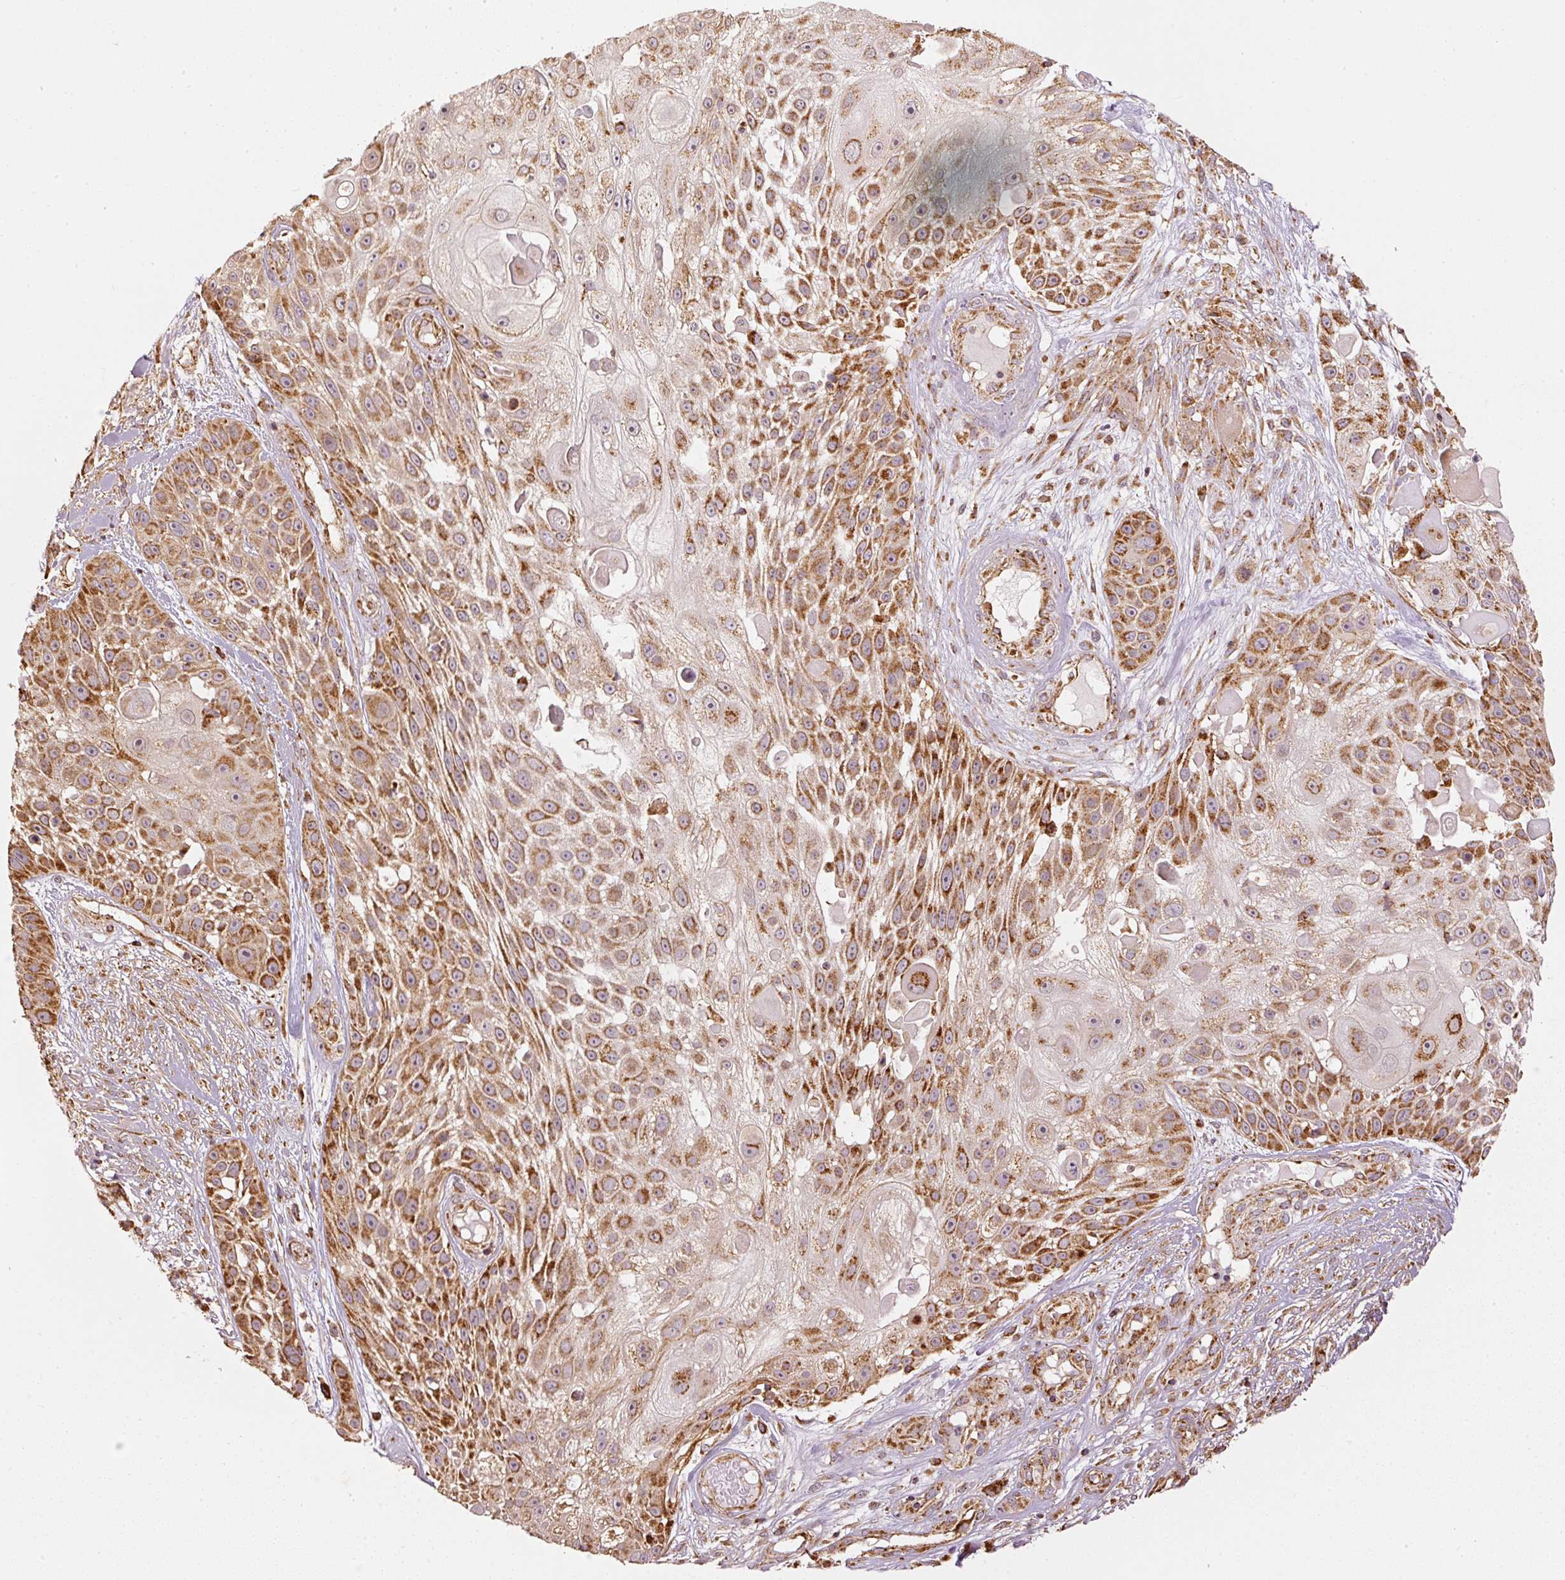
{"staining": {"intensity": "strong", "quantity": "25%-75%", "location": "cytoplasmic/membranous"}, "tissue": "skin cancer", "cell_type": "Tumor cells", "image_type": "cancer", "snomed": [{"axis": "morphology", "description": "Squamous cell carcinoma, NOS"}, {"axis": "topography", "description": "Skin"}], "caption": "This micrograph demonstrates skin cancer stained with IHC to label a protein in brown. The cytoplasmic/membranous of tumor cells show strong positivity for the protein. Nuclei are counter-stained blue.", "gene": "MTHFD1L", "patient": {"sex": "female", "age": 86}}